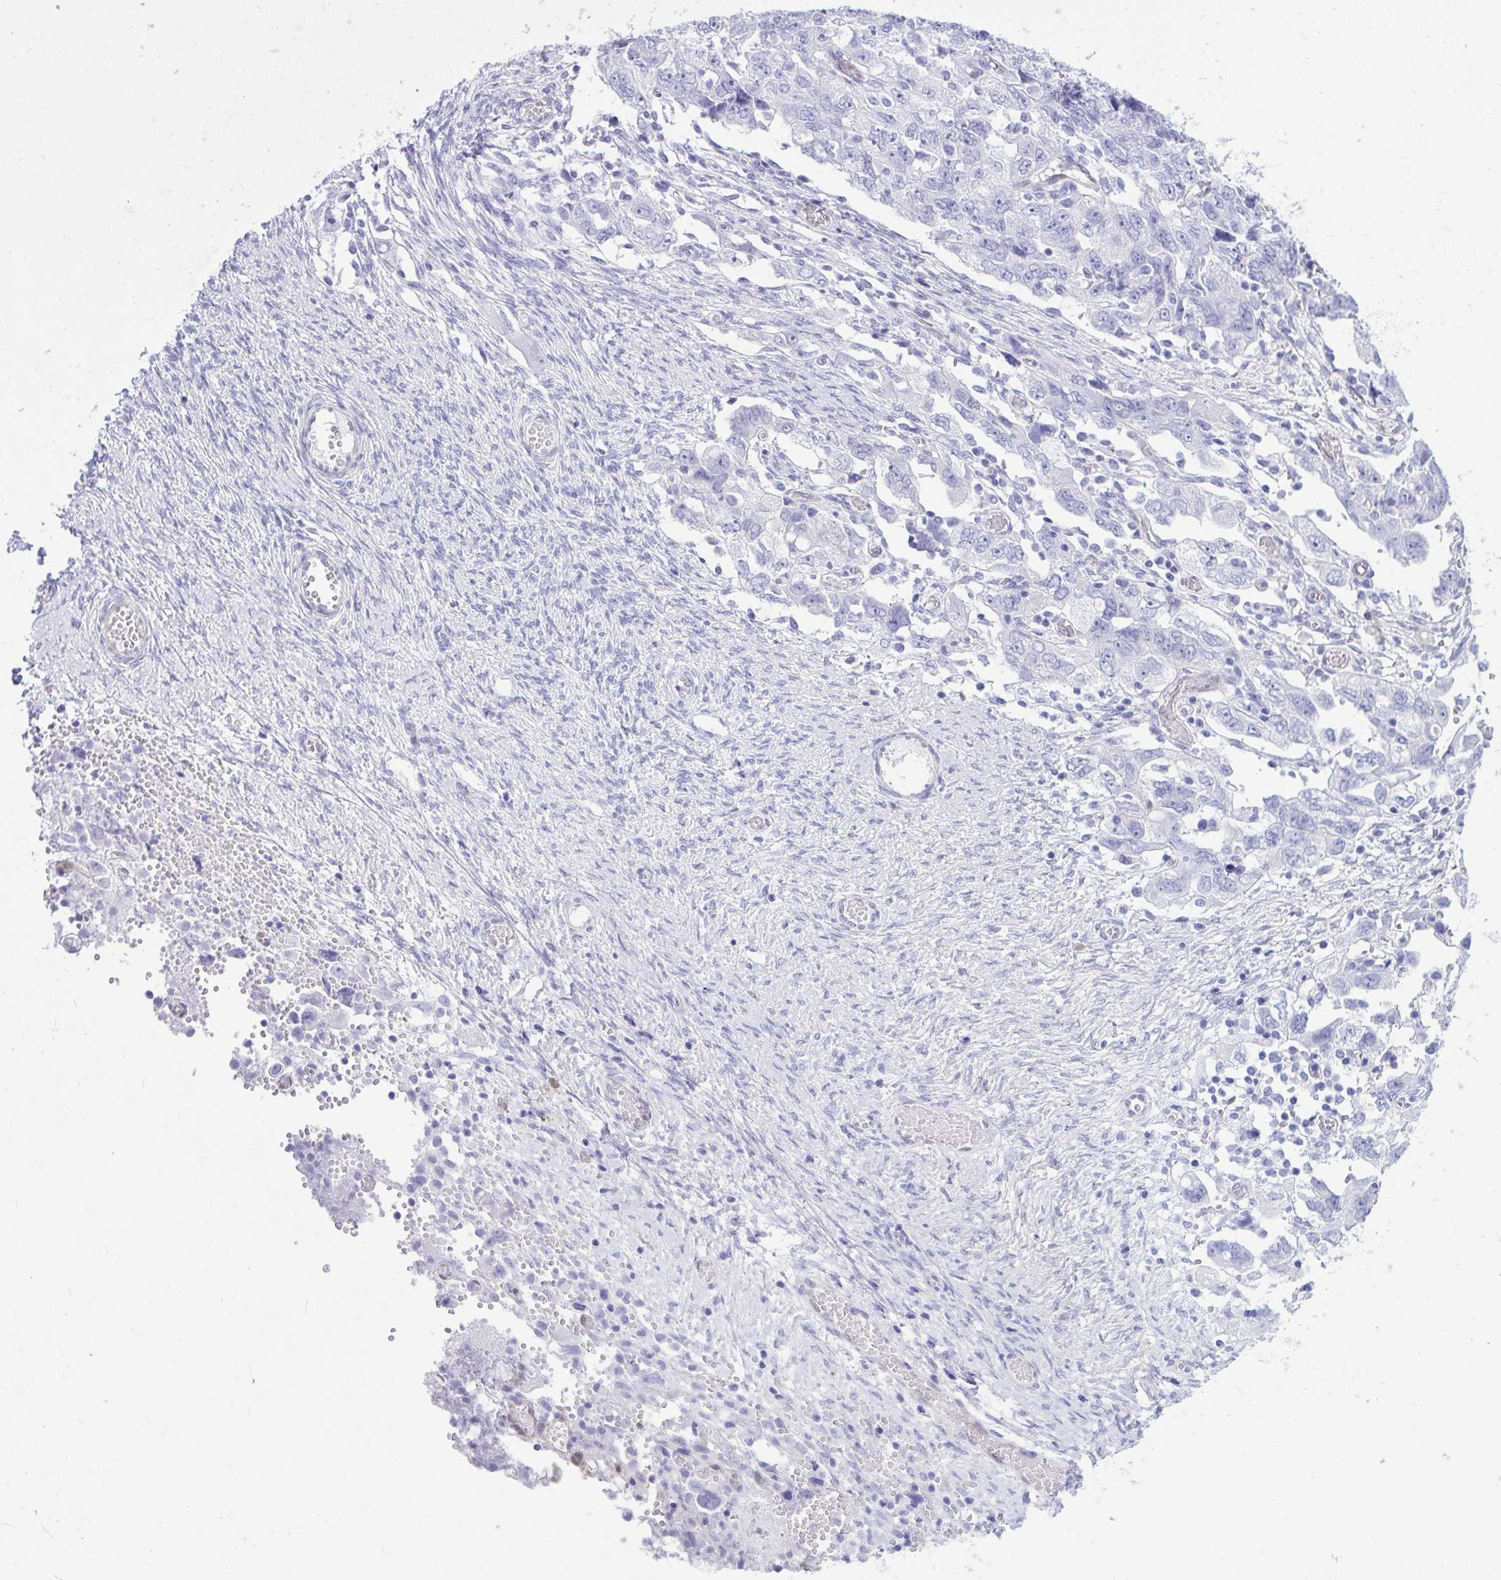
{"staining": {"intensity": "negative", "quantity": "none", "location": "none"}, "tissue": "ovarian cancer", "cell_type": "Tumor cells", "image_type": "cancer", "snomed": [{"axis": "morphology", "description": "Carcinoma, NOS"}, {"axis": "morphology", "description": "Cystadenocarcinoma, serous, NOS"}, {"axis": "topography", "description": "Ovary"}], "caption": "A photomicrograph of carcinoma (ovarian) stained for a protein displays no brown staining in tumor cells.", "gene": "LIMS2", "patient": {"sex": "female", "age": 69}}